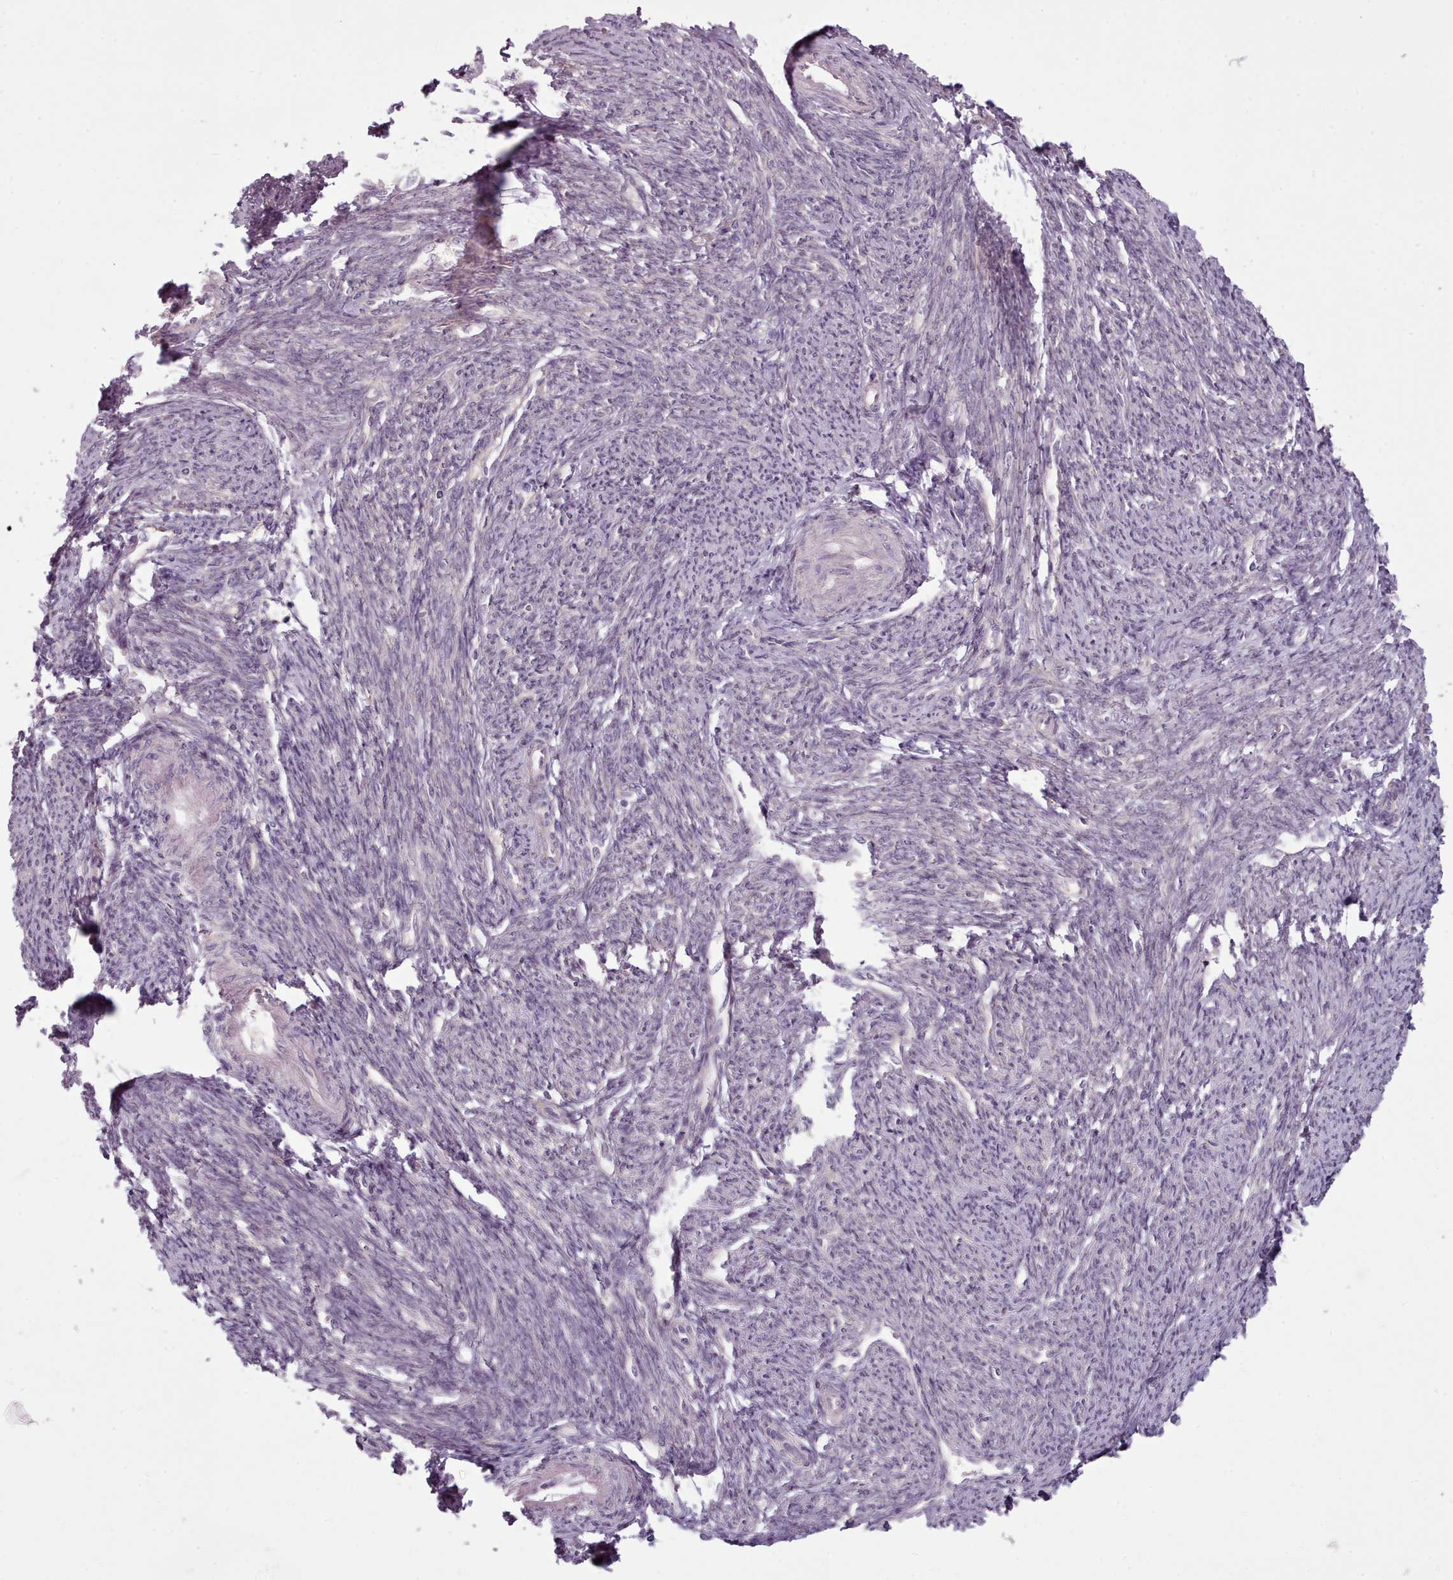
{"staining": {"intensity": "negative", "quantity": "none", "location": "none"}, "tissue": "smooth muscle", "cell_type": "Smooth muscle cells", "image_type": "normal", "snomed": [{"axis": "morphology", "description": "Normal tissue, NOS"}, {"axis": "topography", "description": "Smooth muscle"}, {"axis": "topography", "description": "Fallopian tube"}], "caption": "A photomicrograph of smooth muscle stained for a protein shows no brown staining in smooth muscle cells.", "gene": "LAPTM5", "patient": {"sex": "female", "age": 59}}